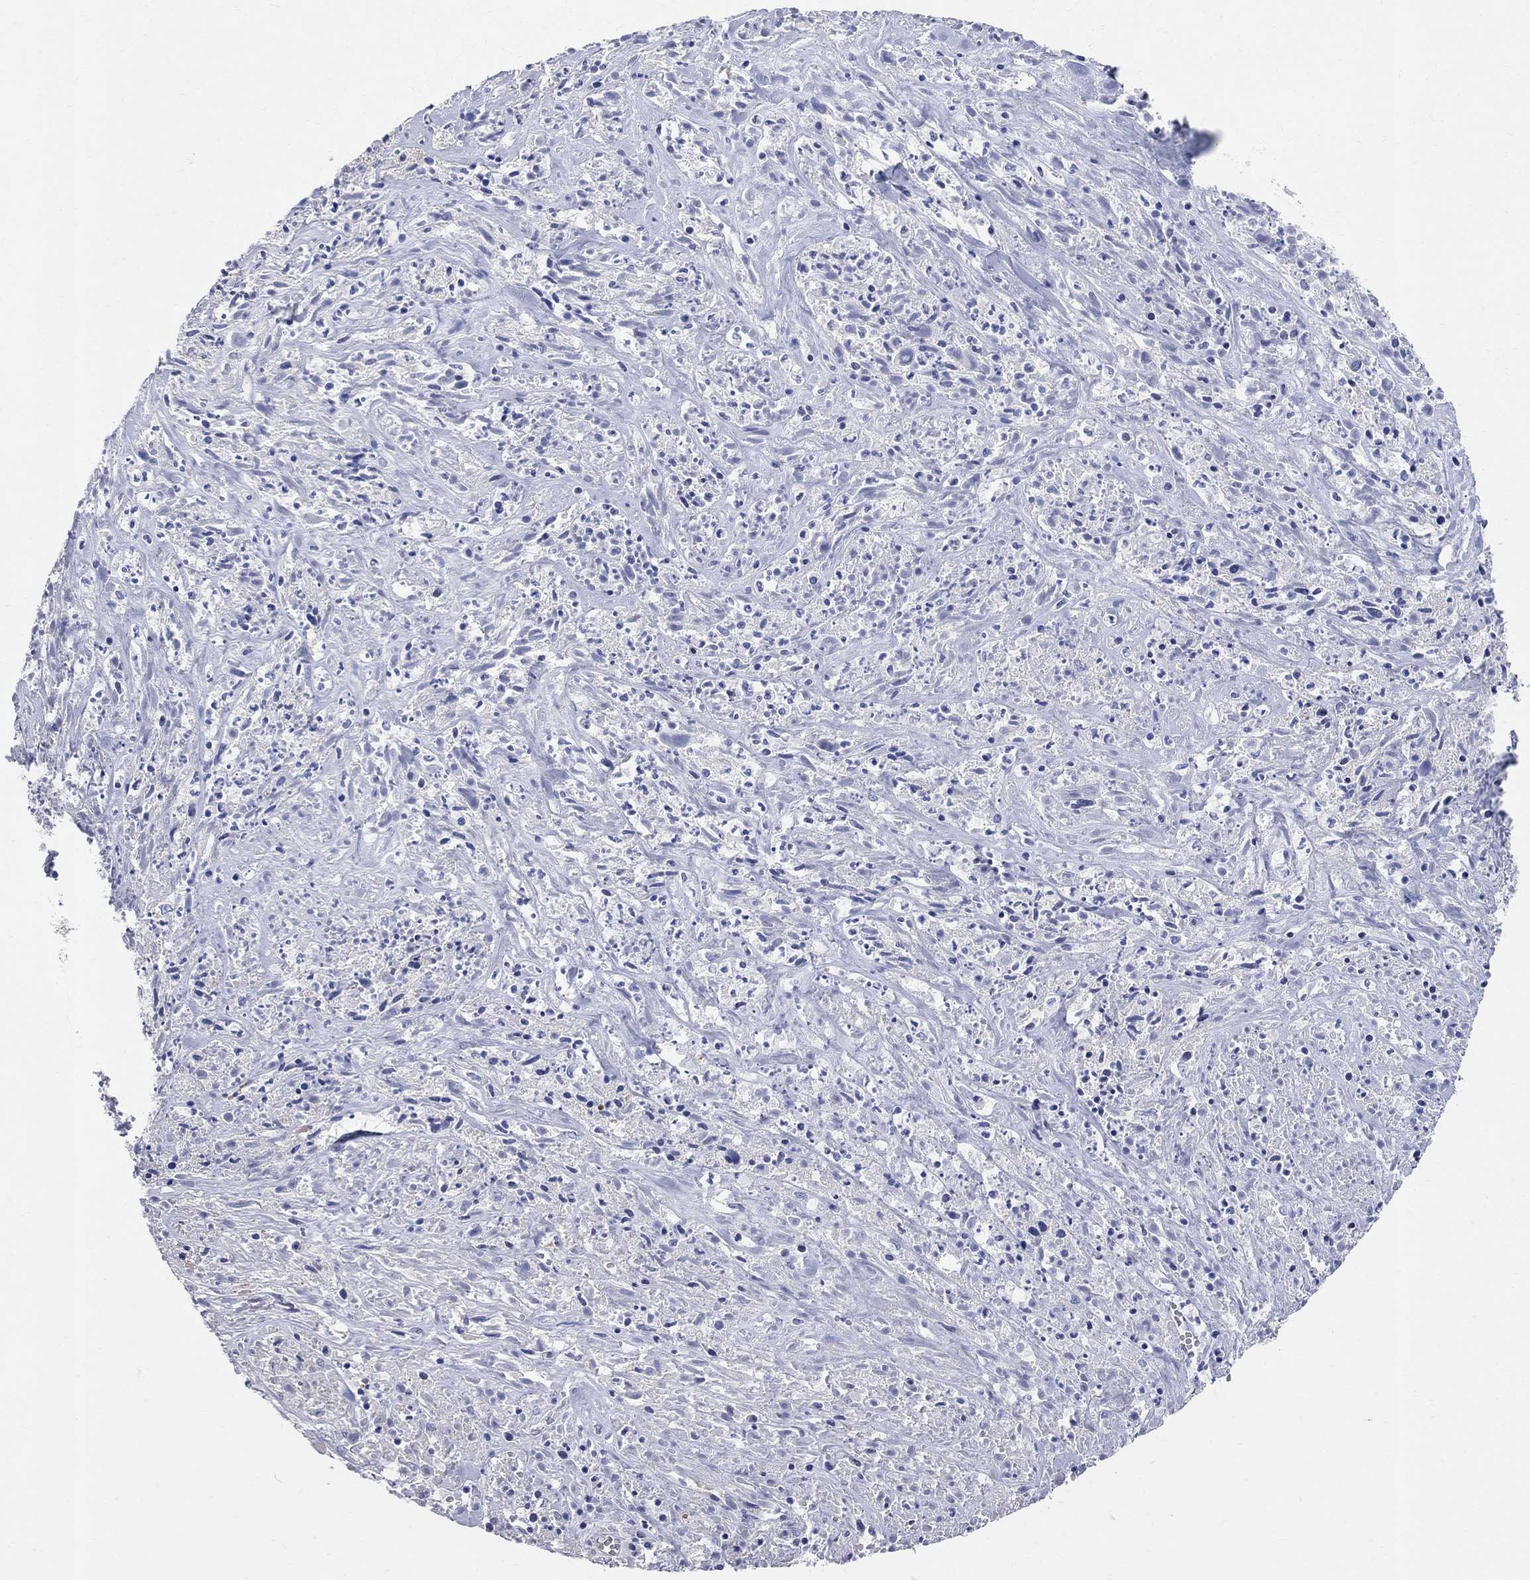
{"staining": {"intensity": "negative", "quantity": "none", "location": "none"}, "tissue": "melanoma", "cell_type": "Tumor cells", "image_type": "cancer", "snomed": [{"axis": "morphology", "description": "Malignant melanoma, NOS"}, {"axis": "topography", "description": "Skin"}], "caption": "Melanoma was stained to show a protein in brown. There is no significant positivity in tumor cells. Brightfield microscopy of IHC stained with DAB (3,3'-diaminobenzidine) (brown) and hematoxylin (blue), captured at high magnification.", "gene": "AOX1", "patient": {"sex": "female", "age": 91}}